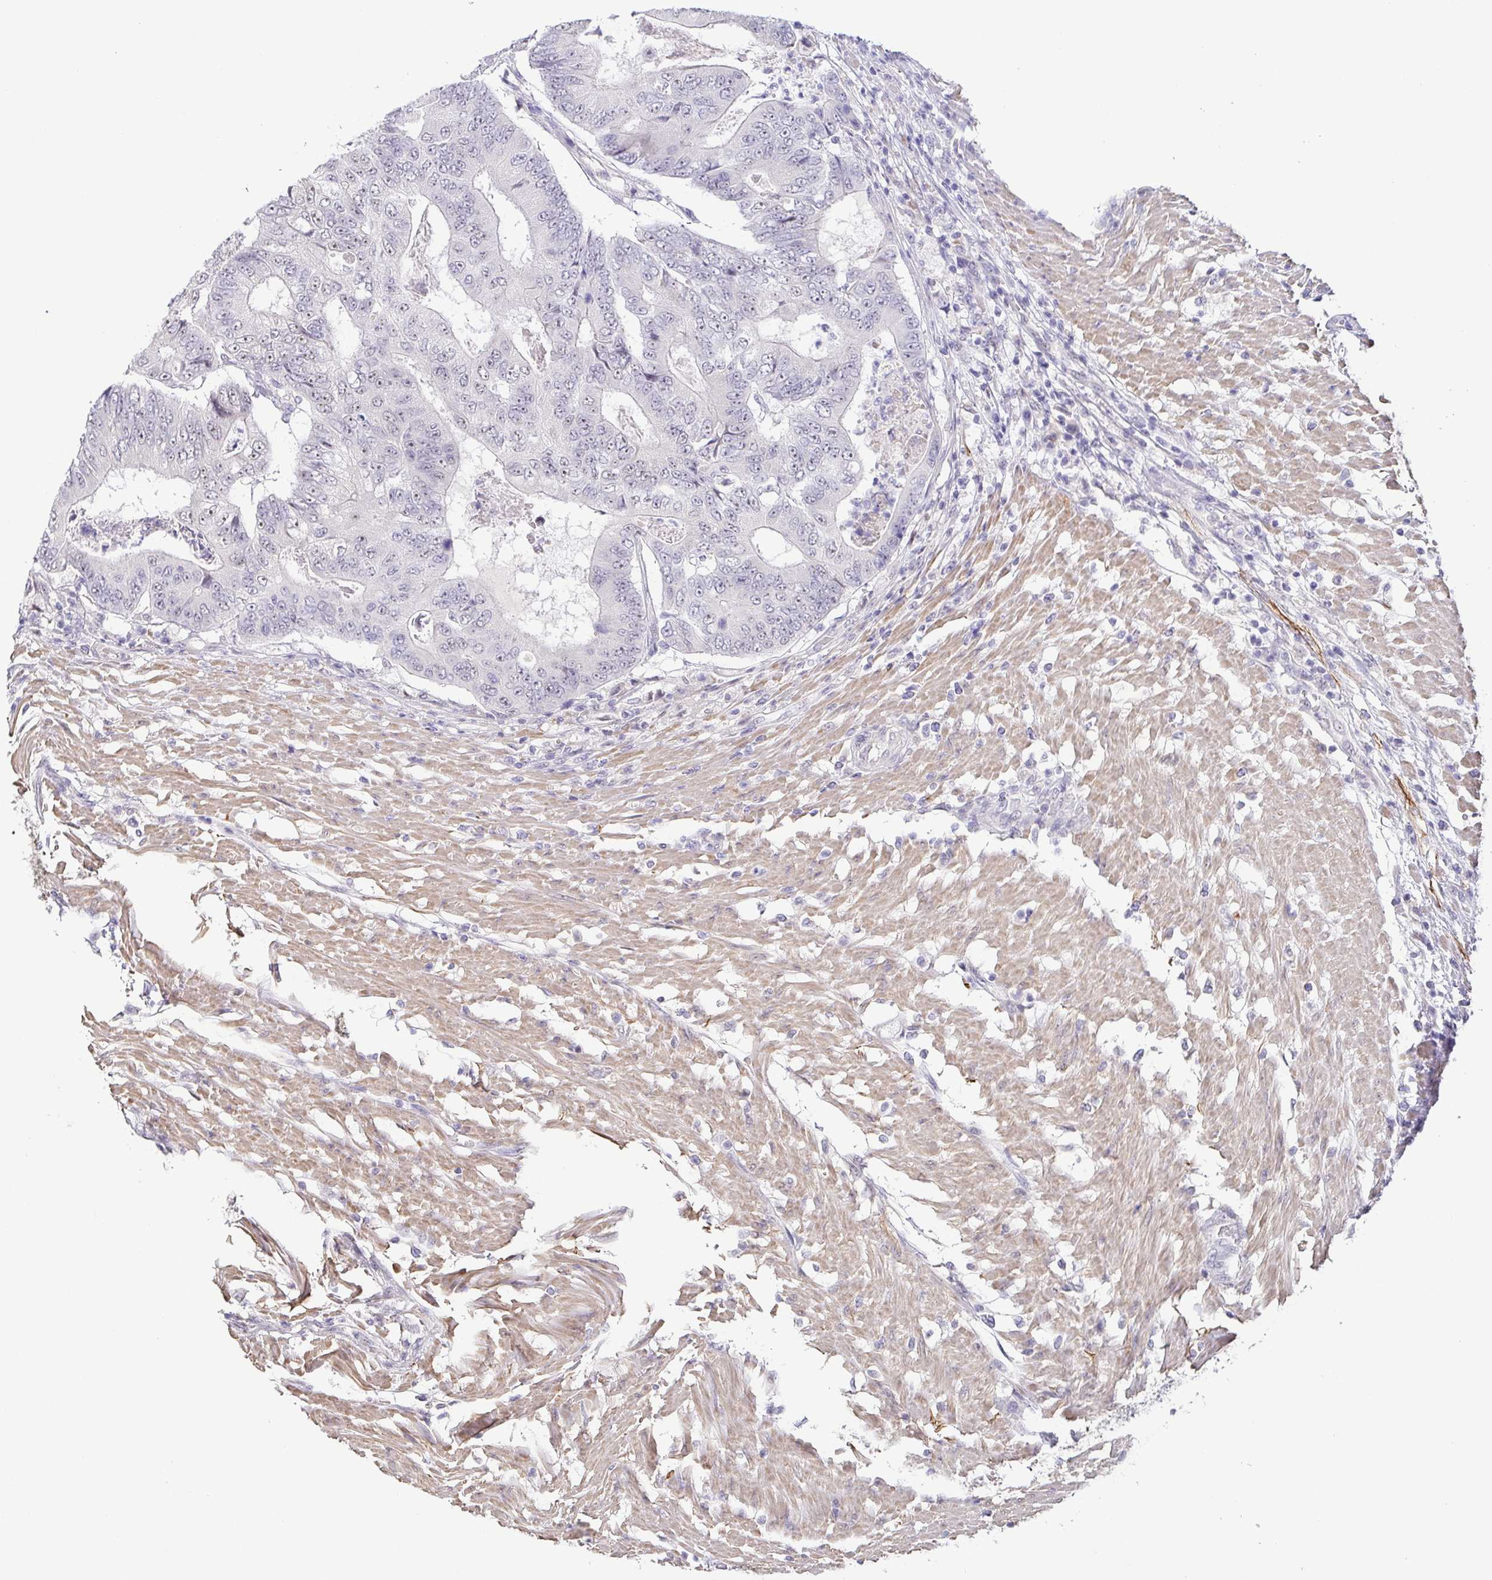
{"staining": {"intensity": "negative", "quantity": "none", "location": "none"}, "tissue": "colorectal cancer", "cell_type": "Tumor cells", "image_type": "cancer", "snomed": [{"axis": "morphology", "description": "Adenocarcinoma, NOS"}, {"axis": "topography", "description": "Colon"}], "caption": "Immunohistochemical staining of human colorectal cancer demonstrates no significant staining in tumor cells.", "gene": "NEFH", "patient": {"sex": "female", "age": 48}}